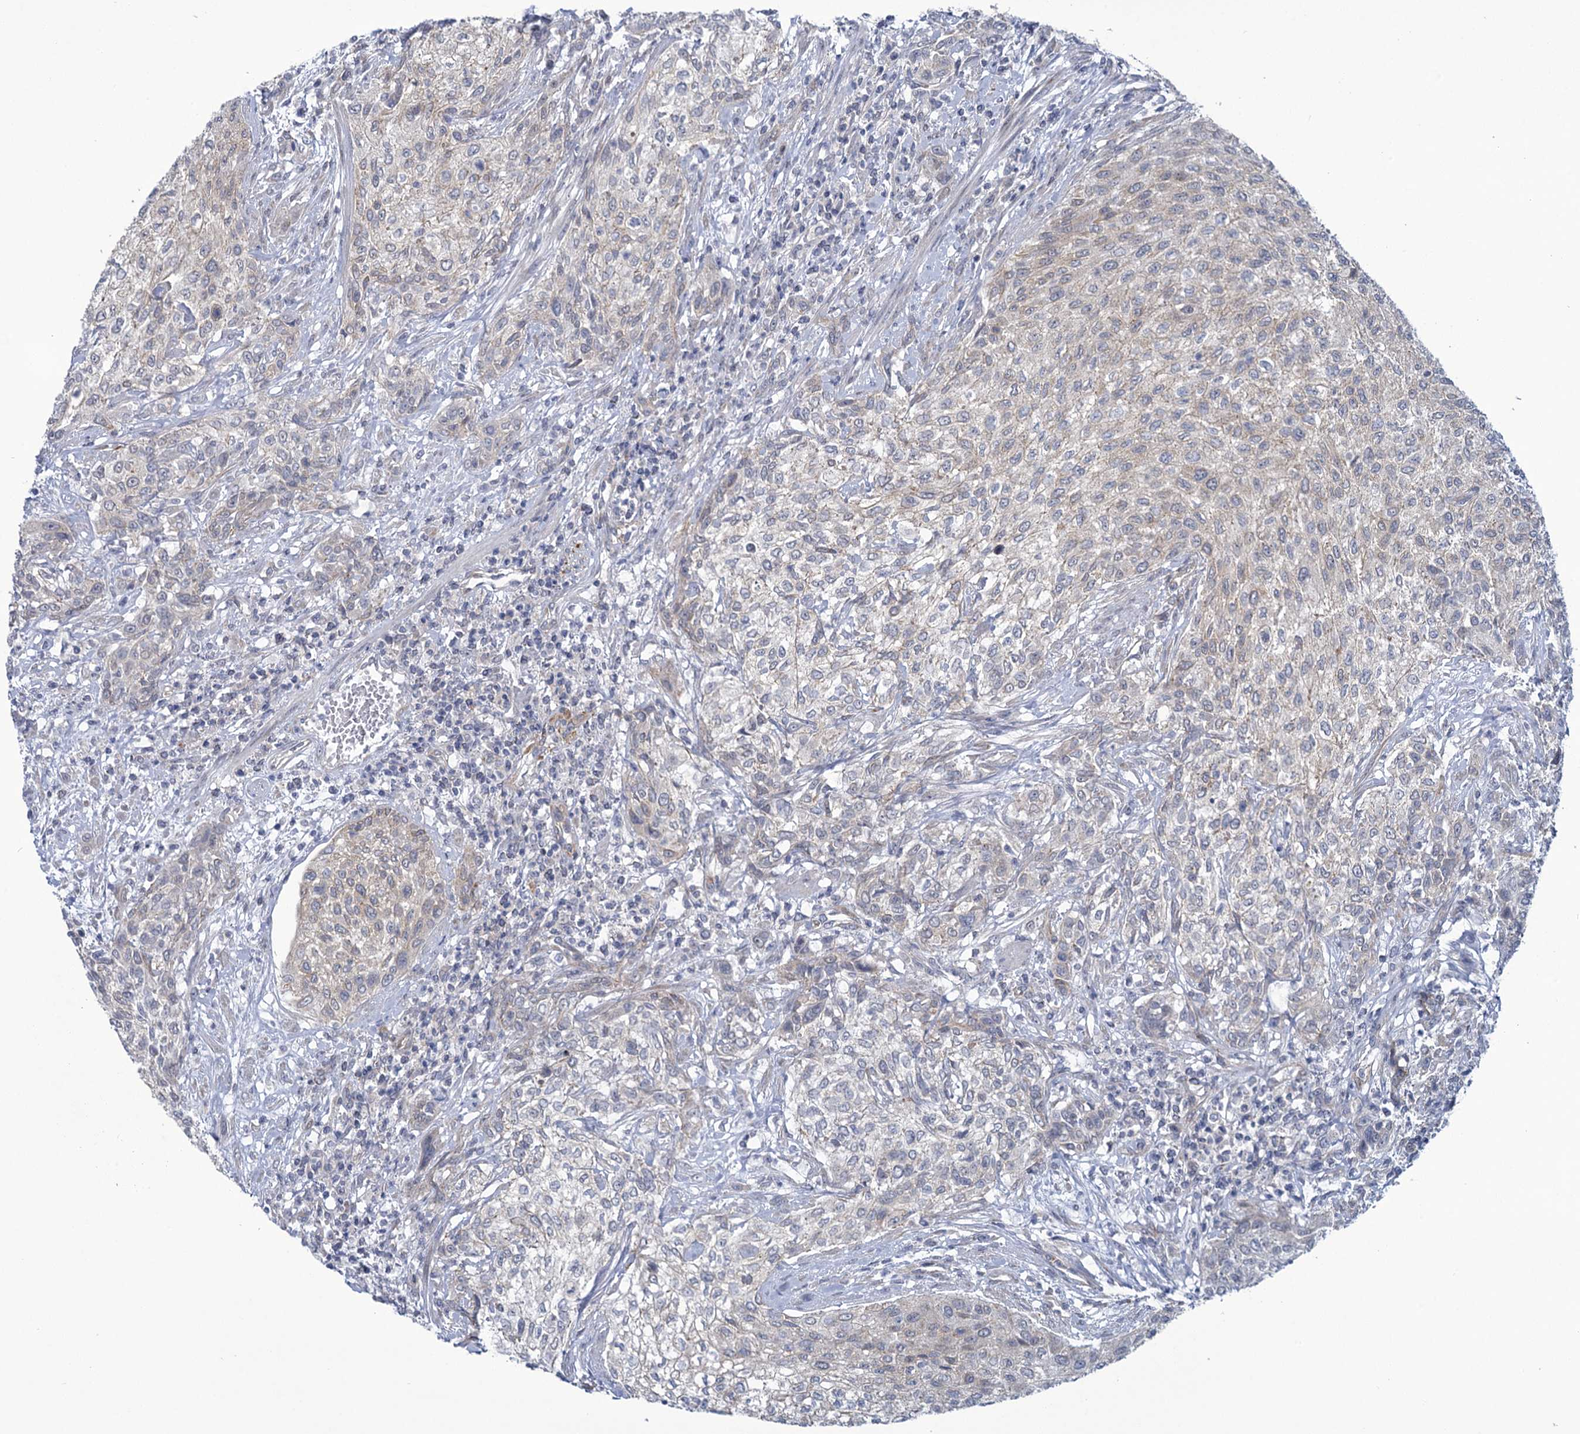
{"staining": {"intensity": "negative", "quantity": "none", "location": "none"}, "tissue": "urothelial cancer", "cell_type": "Tumor cells", "image_type": "cancer", "snomed": [{"axis": "morphology", "description": "Normal tissue, NOS"}, {"axis": "morphology", "description": "Urothelial carcinoma, NOS"}, {"axis": "topography", "description": "Urinary bladder"}, {"axis": "topography", "description": "Peripheral nerve tissue"}], "caption": "An IHC histopathology image of urothelial cancer is shown. There is no staining in tumor cells of urothelial cancer. (DAB (3,3'-diaminobenzidine) IHC, high magnification).", "gene": "MBLAC2", "patient": {"sex": "male", "age": 35}}